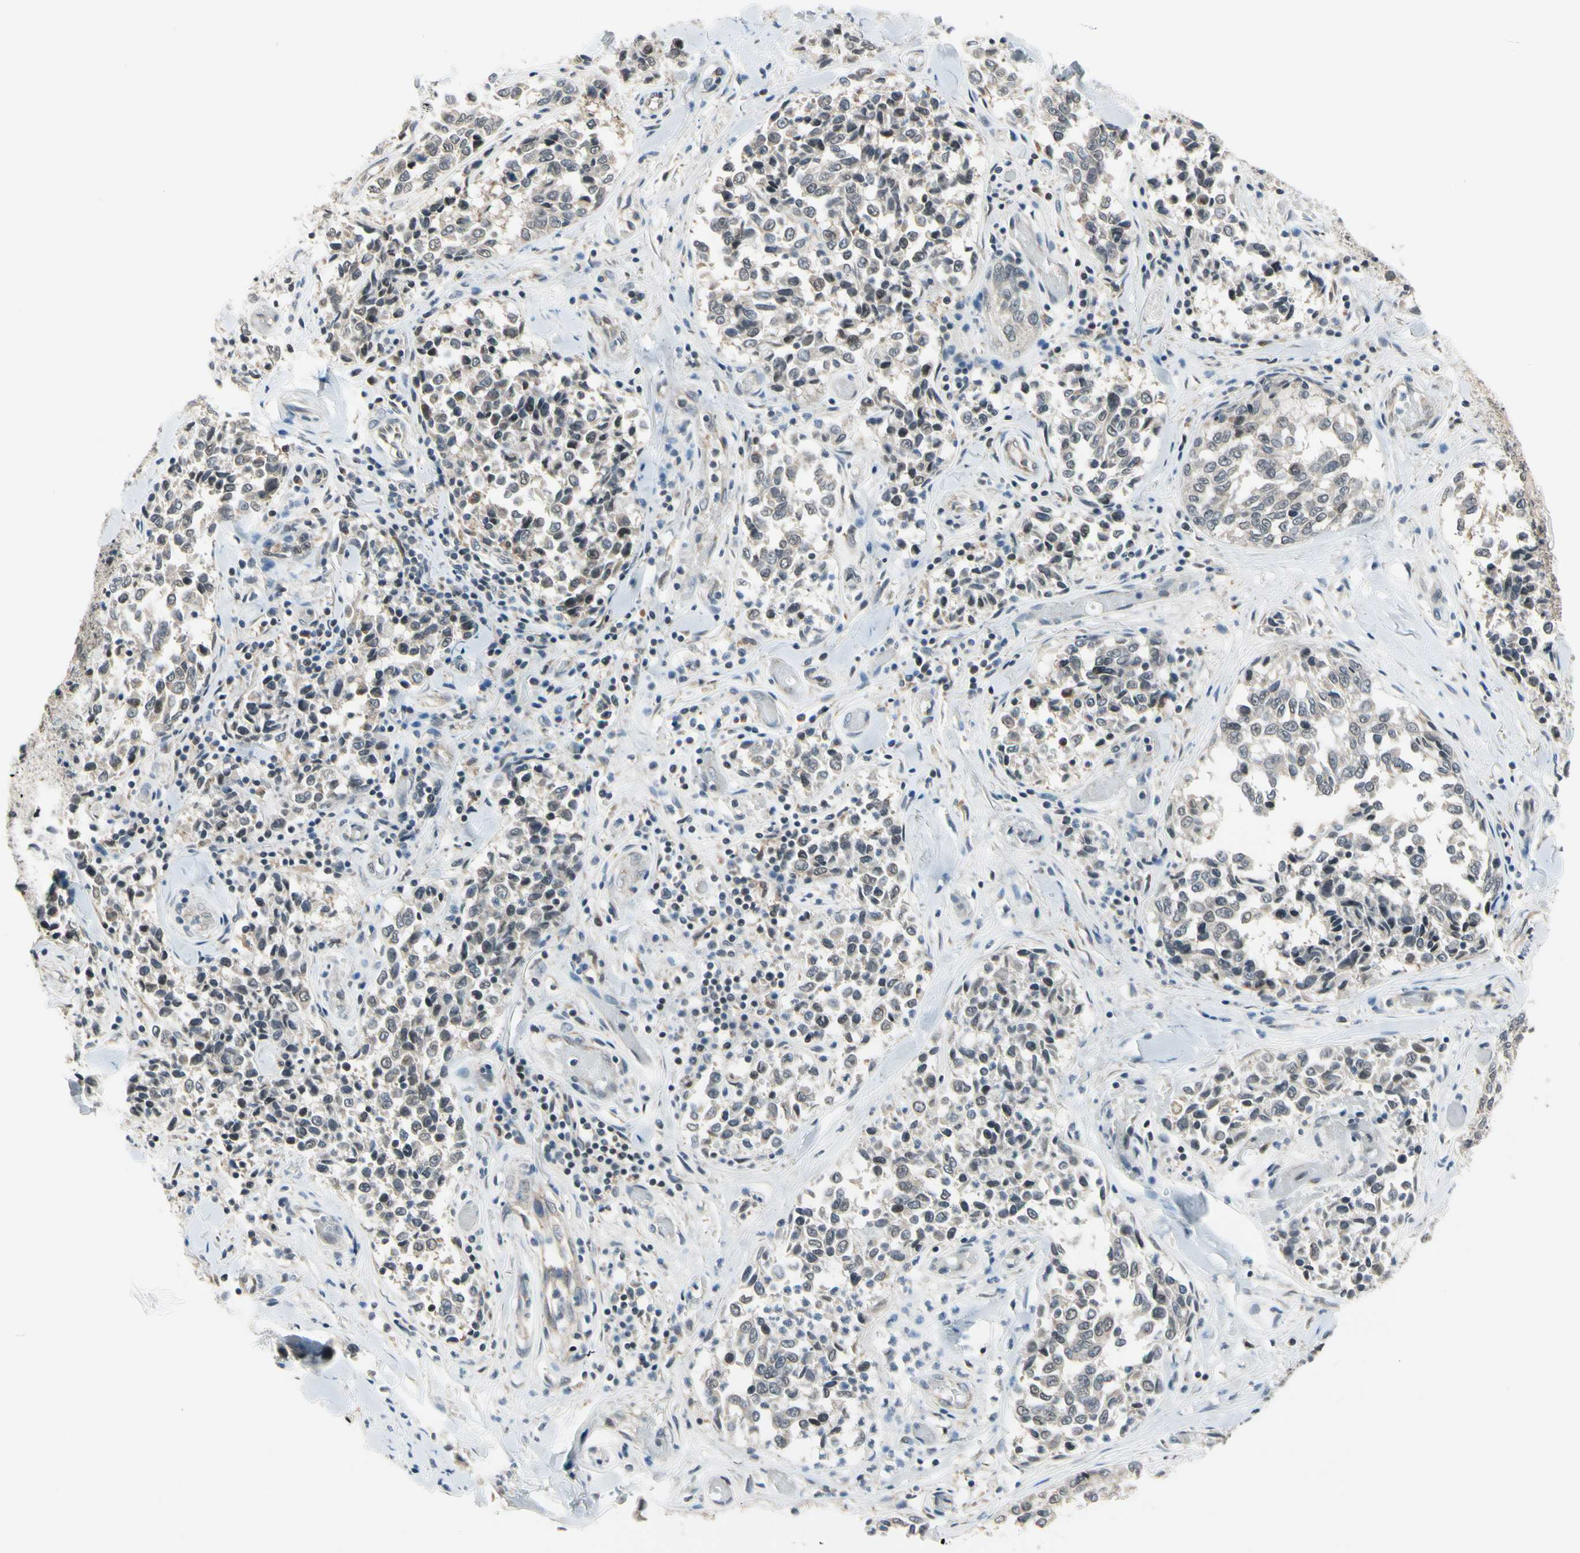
{"staining": {"intensity": "weak", "quantity": "<25%", "location": "cytoplasmic/membranous"}, "tissue": "melanoma", "cell_type": "Tumor cells", "image_type": "cancer", "snomed": [{"axis": "morphology", "description": "Malignant melanoma, NOS"}, {"axis": "topography", "description": "Skin"}], "caption": "Tumor cells show no significant protein expression in melanoma. (DAB immunohistochemistry with hematoxylin counter stain).", "gene": "TAF12", "patient": {"sex": "female", "age": 64}}